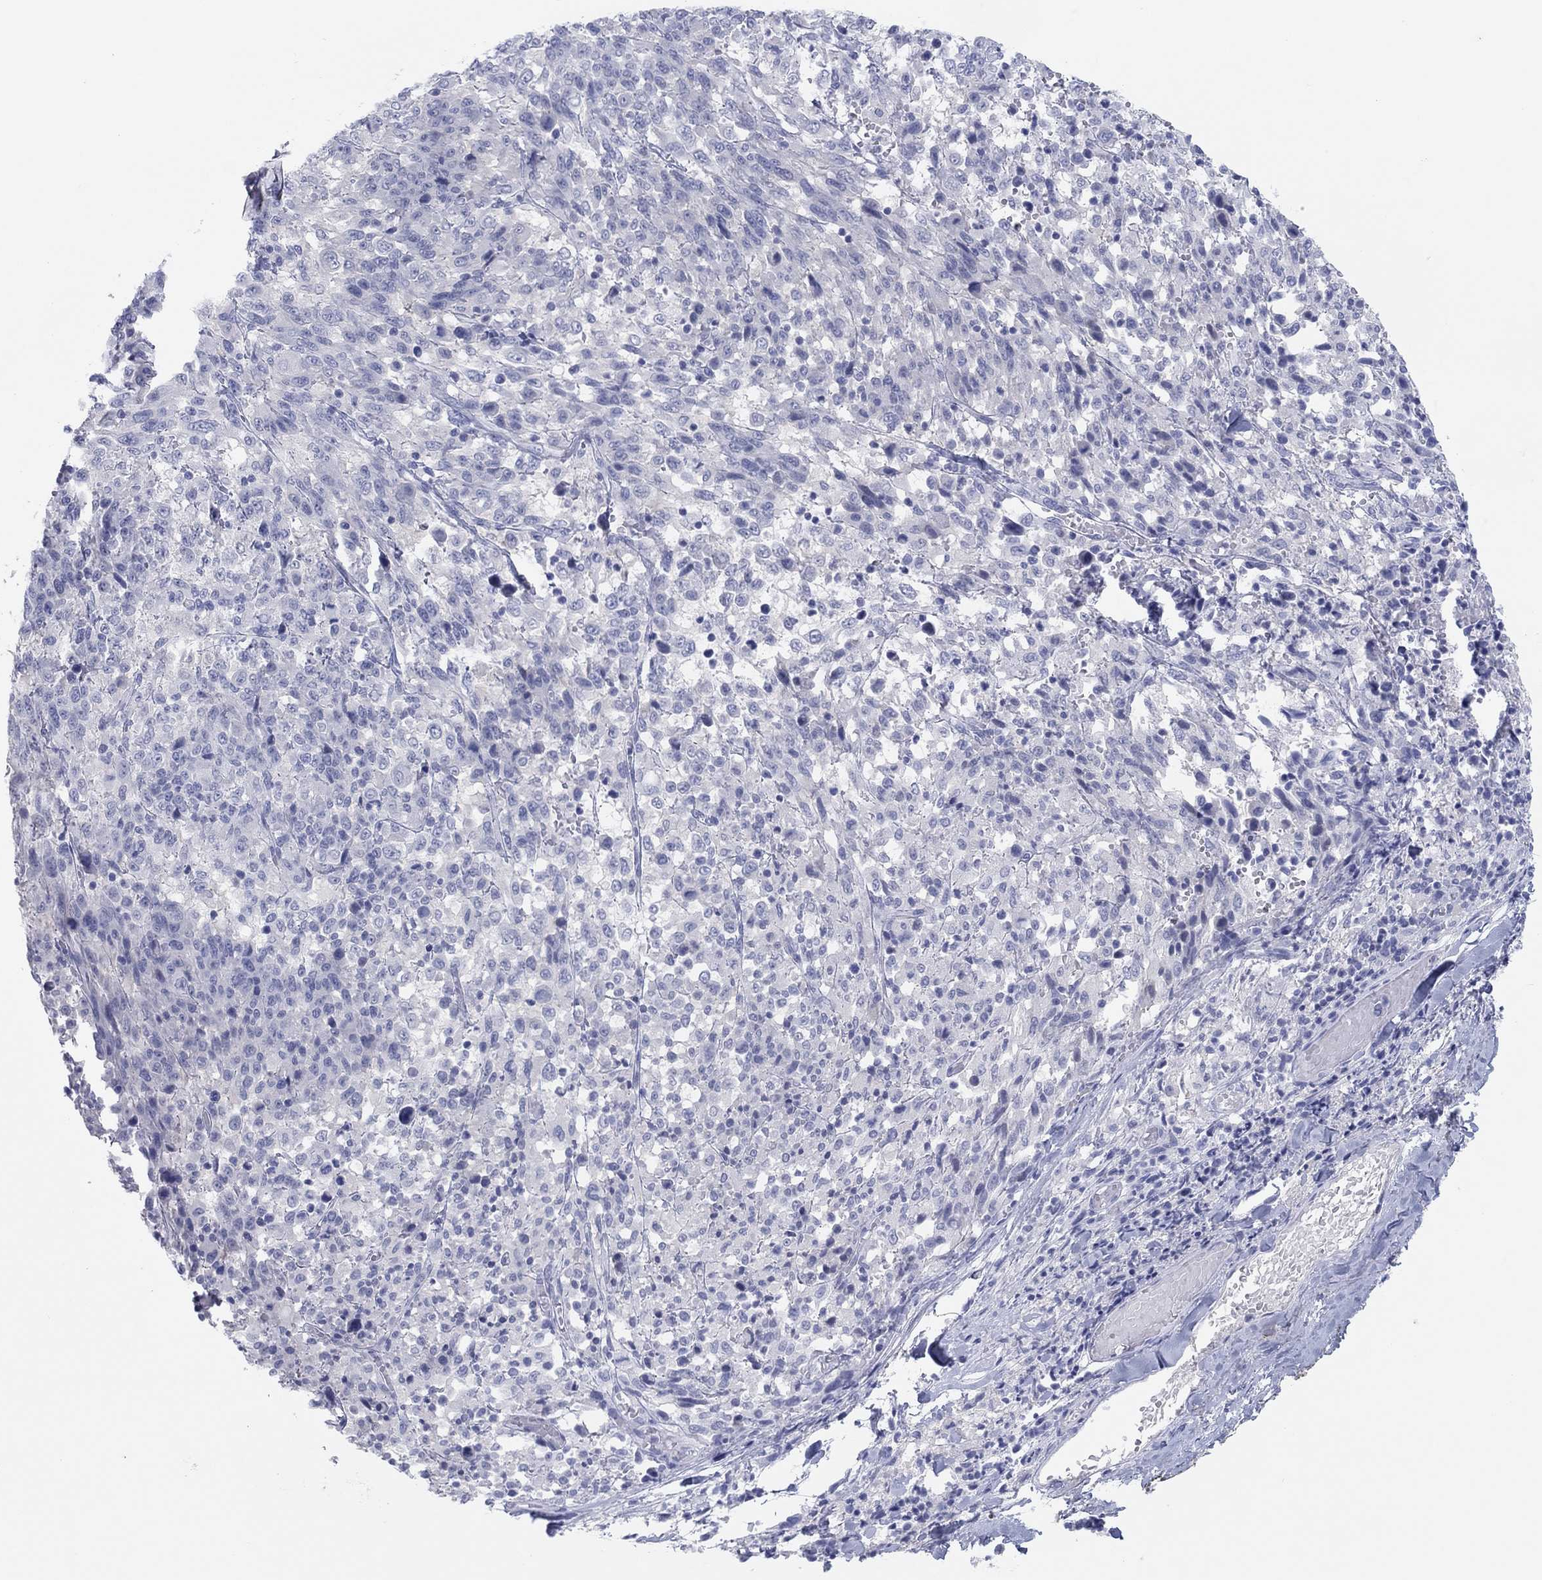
{"staining": {"intensity": "negative", "quantity": "none", "location": "none"}, "tissue": "melanoma", "cell_type": "Tumor cells", "image_type": "cancer", "snomed": [{"axis": "morphology", "description": "Malignant melanoma, NOS"}, {"axis": "topography", "description": "Skin"}], "caption": "Immunohistochemistry micrograph of neoplastic tissue: human malignant melanoma stained with DAB (3,3'-diaminobenzidine) shows no significant protein expression in tumor cells. (Brightfield microscopy of DAB immunohistochemistry (IHC) at high magnification).", "gene": "CPNE6", "patient": {"sex": "female", "age": 91}}